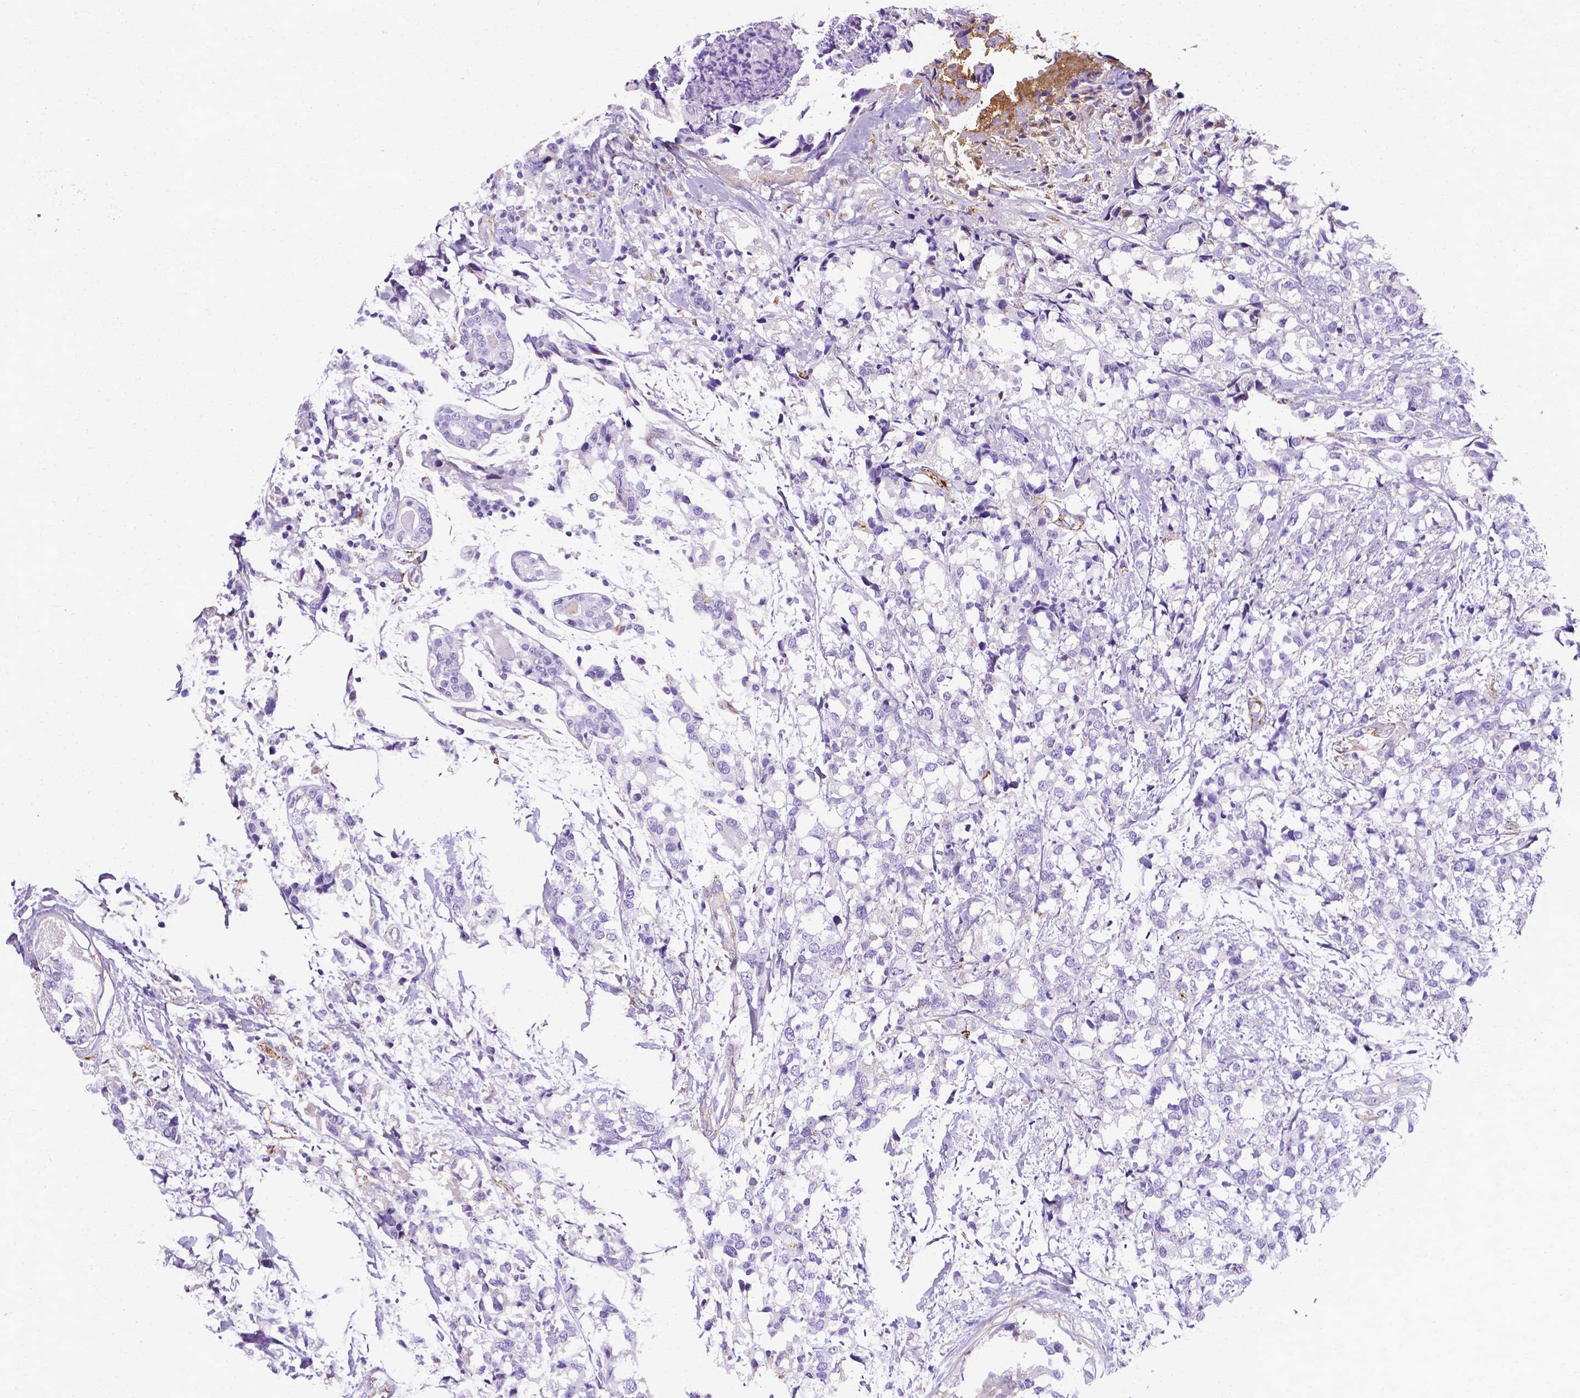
{"staining": {"intensity": "negative", "quantity": "none", "location": "none"}, "tissue": "breast cancer", "cell_type": "Tumor cells", "image_type": "cancer", "snomed": [{"axis": "morphology", "description": "Lobular carcinoma"}, {"axis": "topography", "description": "Breast"}], "caption": "Immunohistochemistry micrograph of neoplastic tissue: human breast lobular carcinoma stained with DAB exhibits no significant protein positivity in tumor cells. (DAB IHC with hematoxylin counter stain).", "gene": "APOE", "patient": {"sex": "female", "age": 59}}